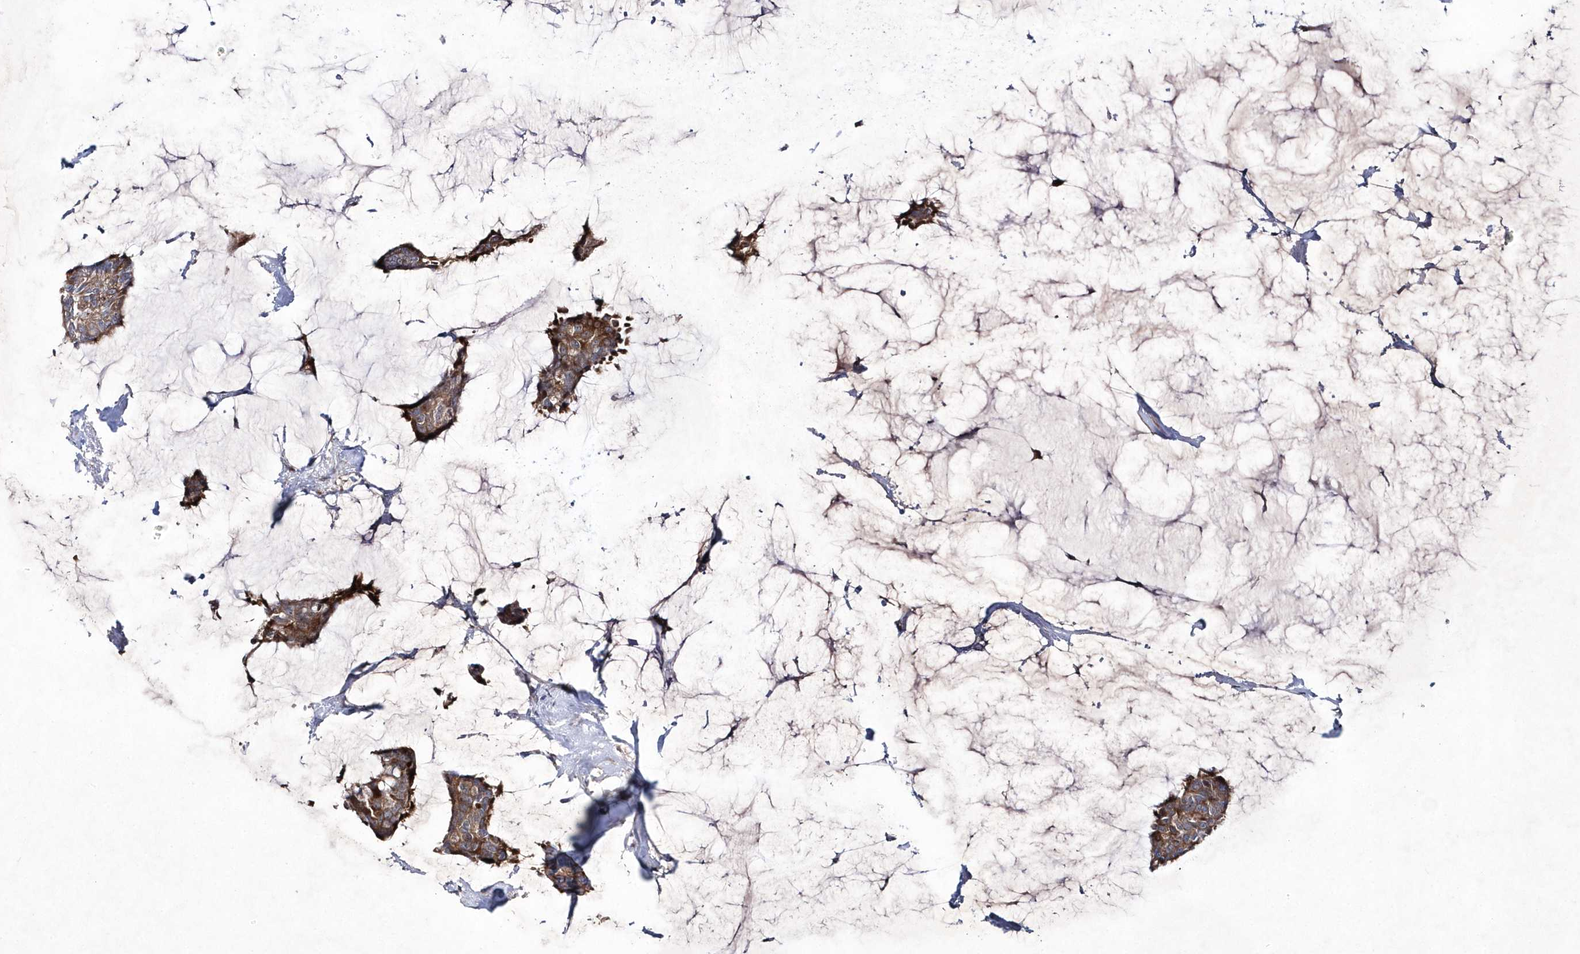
{"staining": {"intensity": "moderate", "quantity": ">75%", "location": "cytoplasmic/membranous"}, "tissue": "breast cancer", "cell_type": "Tumor cells", "image_type": "cancer", "snomed": [{"axis": "morphology", "description": "Duct carcinoma"}, {"axis": "topography", "description": "Breast"}], "caption": "This photomicrograph displays immunohistochemistry staining of breast cancer (infiltrating ductal carcinoma), with medium moderate cytoplasmic/membranous staining in about >75% of tumor cells.", "gene": "DSPP", "patient": {"sex": "female", "age": 93}}